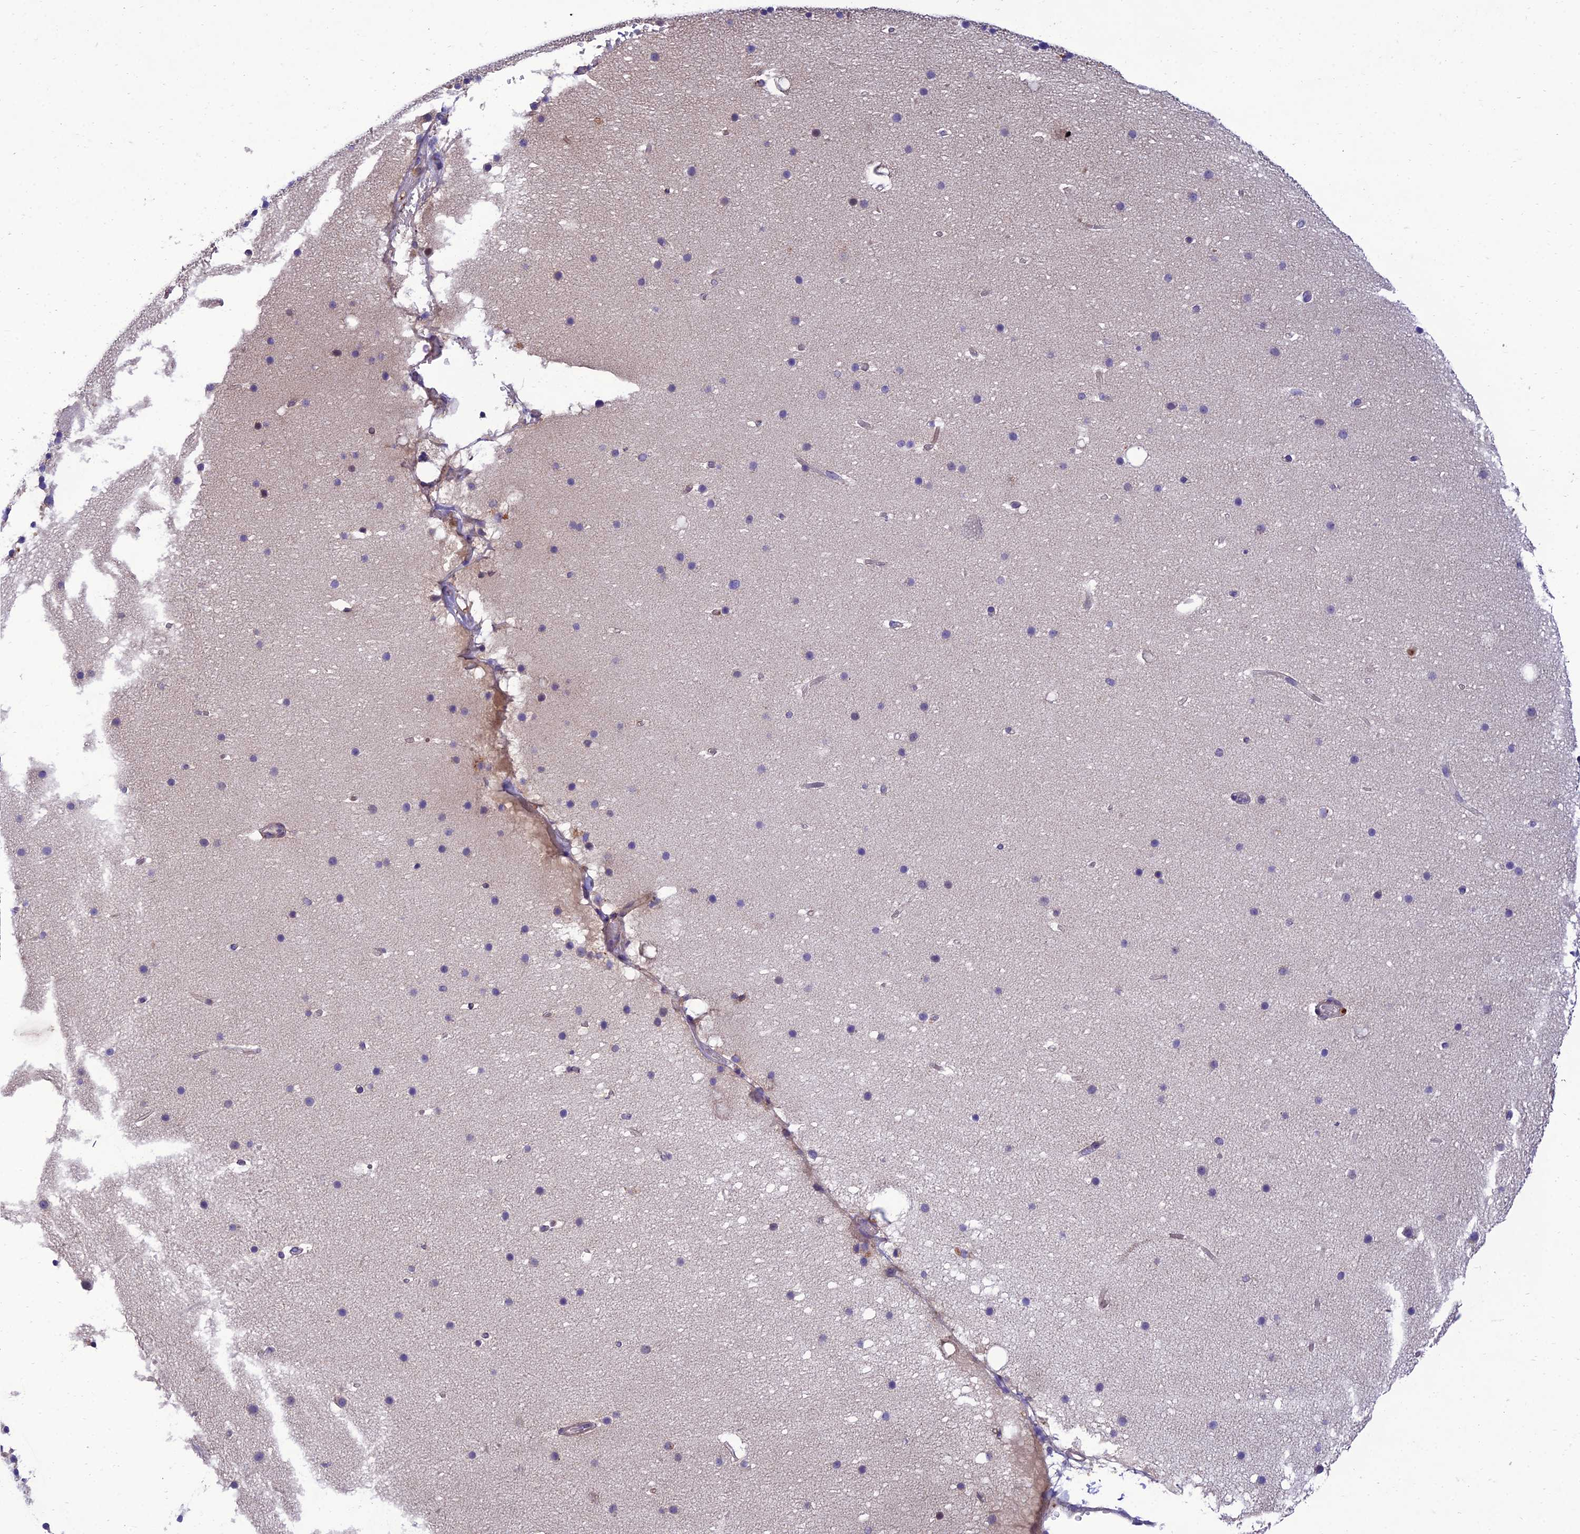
{"staining": {"intensity": "moderate", "quantity": "<25%", "location": "cytoplasmic/membranous"}, "tissue": "cerebellum", "cell_type": "Cells in granular layer", "image_type": "normal", "snomed": [{"axis": "morphology", "description": "Normal tissue, NOS"}, {"axis": "topography", "description": "Cerebellum"}], "caption": "Immunohistochemical staining of benign cerebellum exhibits moderate cytoplasmic/membranous protein expression in about <25% of cells in granular layer.", "gene": "IRAK3", "patient": {"sex": "male", "age": 57}}